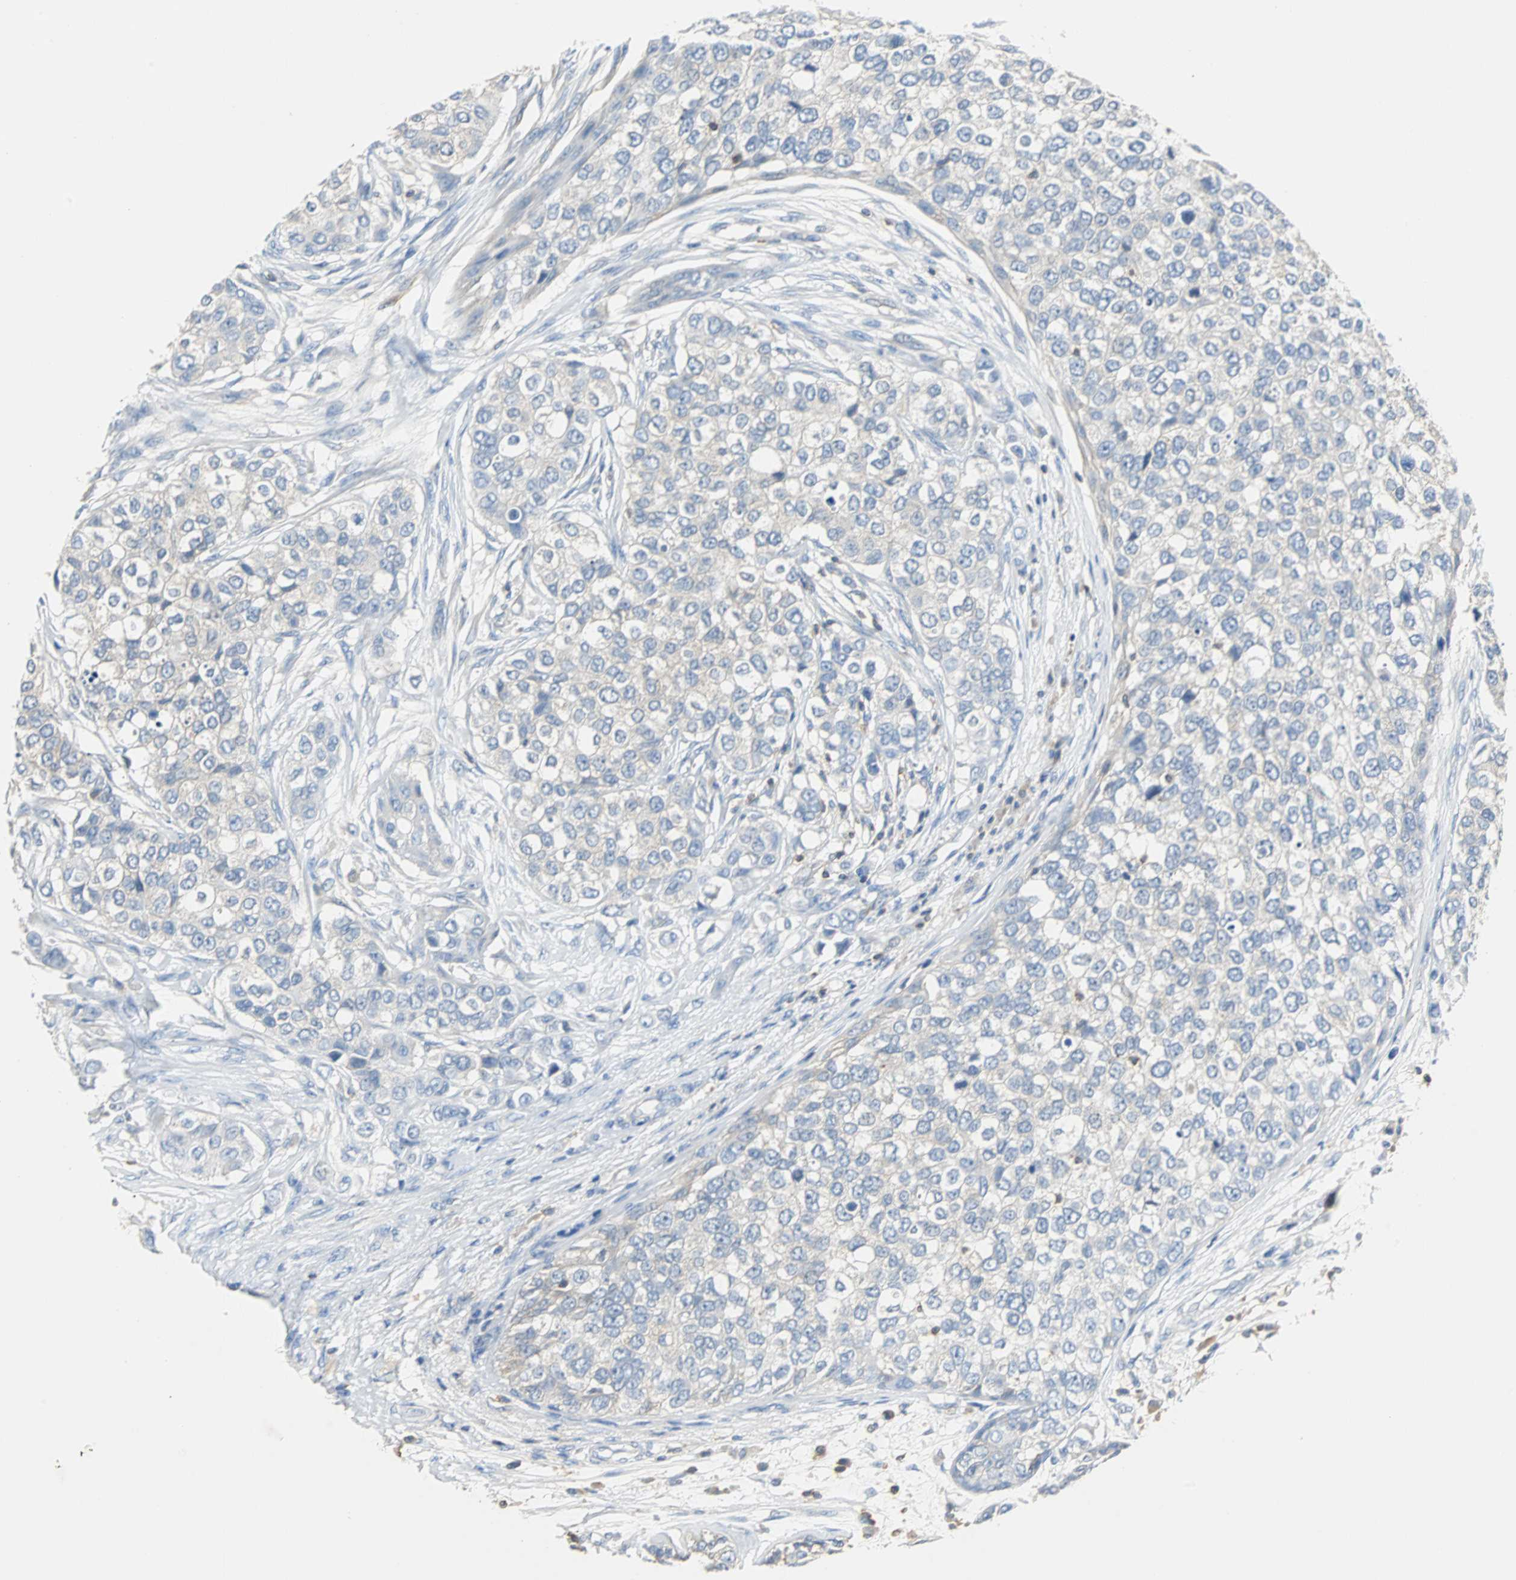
{"staining": {"intensity": "negative", "quantity": "none", "location": "none"}, "tissue": "breast cancer", "cell_type": "Tumor cells", "image_type": "cancer", "snomed": [{"axis": "morphology", "description": "Normal tissue, NOS"}, {"axis": "morphology", "description": "Duct carcinoma"}, {"axis": "topography", "description": "Breast"}], "caption": "High magnification brightfield microscopy of breast cancer stained with DAB (brown) and counterstained with hematoxylin (blue): tumor cells show no significant positivity.", "gene": "TSC22D4", "patient": {"sex": "female", "age": 49}}